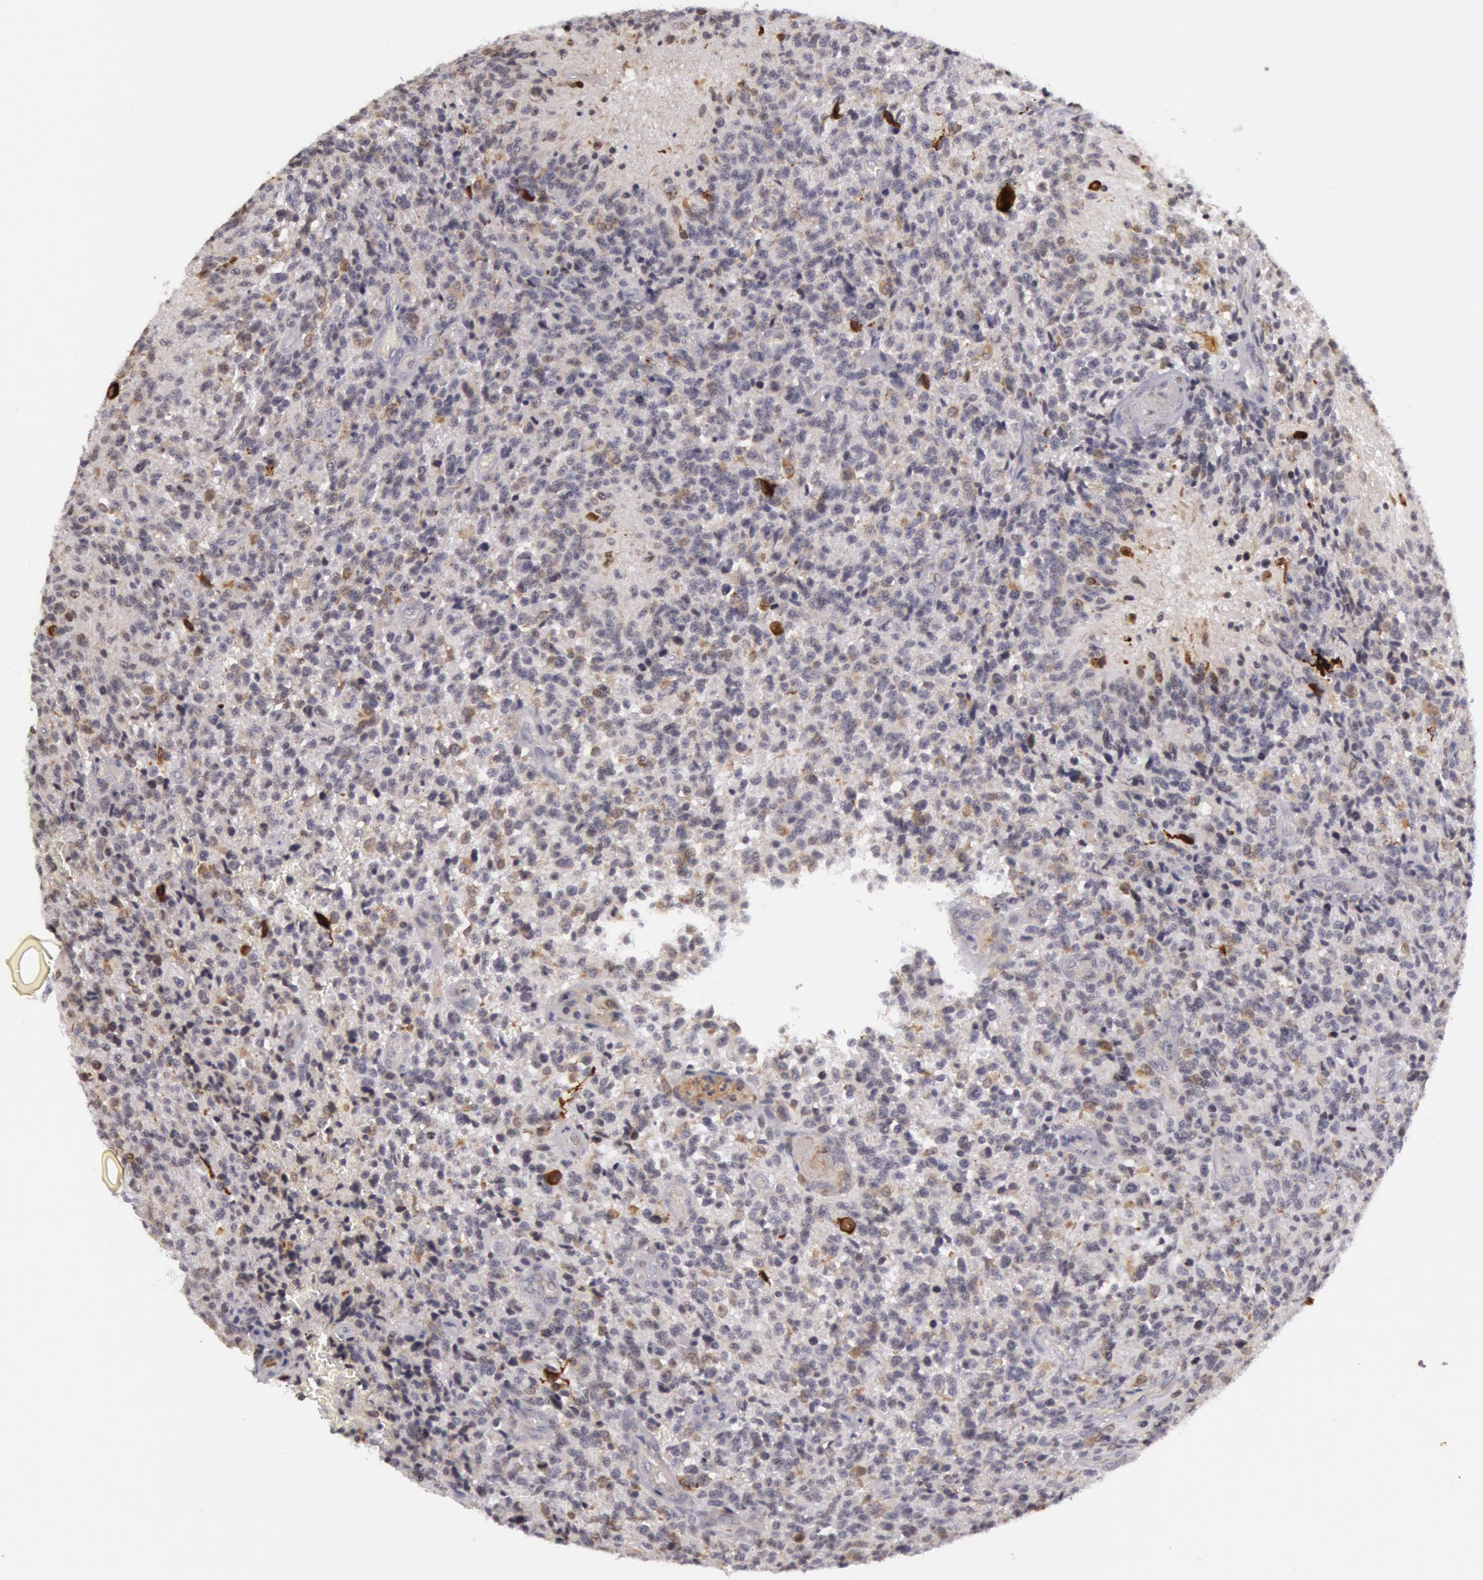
{"staining": {"intensity": "weak", "quantity": "<25%", "location": "cytoplasmic/membranous"}, "tissue": "glioma", "cell_type": "Tumor cells", "image_type": "cancer", "snomed": [{"axis": "morphology", "description": "Glioma, malignant, High grade"}, {"axis": "topography", "description": "Brain"}], "caption": "This is an immunohistochemistry photomicrograph of glioma. There is no positivity in tumor cells.", "gene": "PTGS2", "patient": {"sex": "male", "age": 36}}